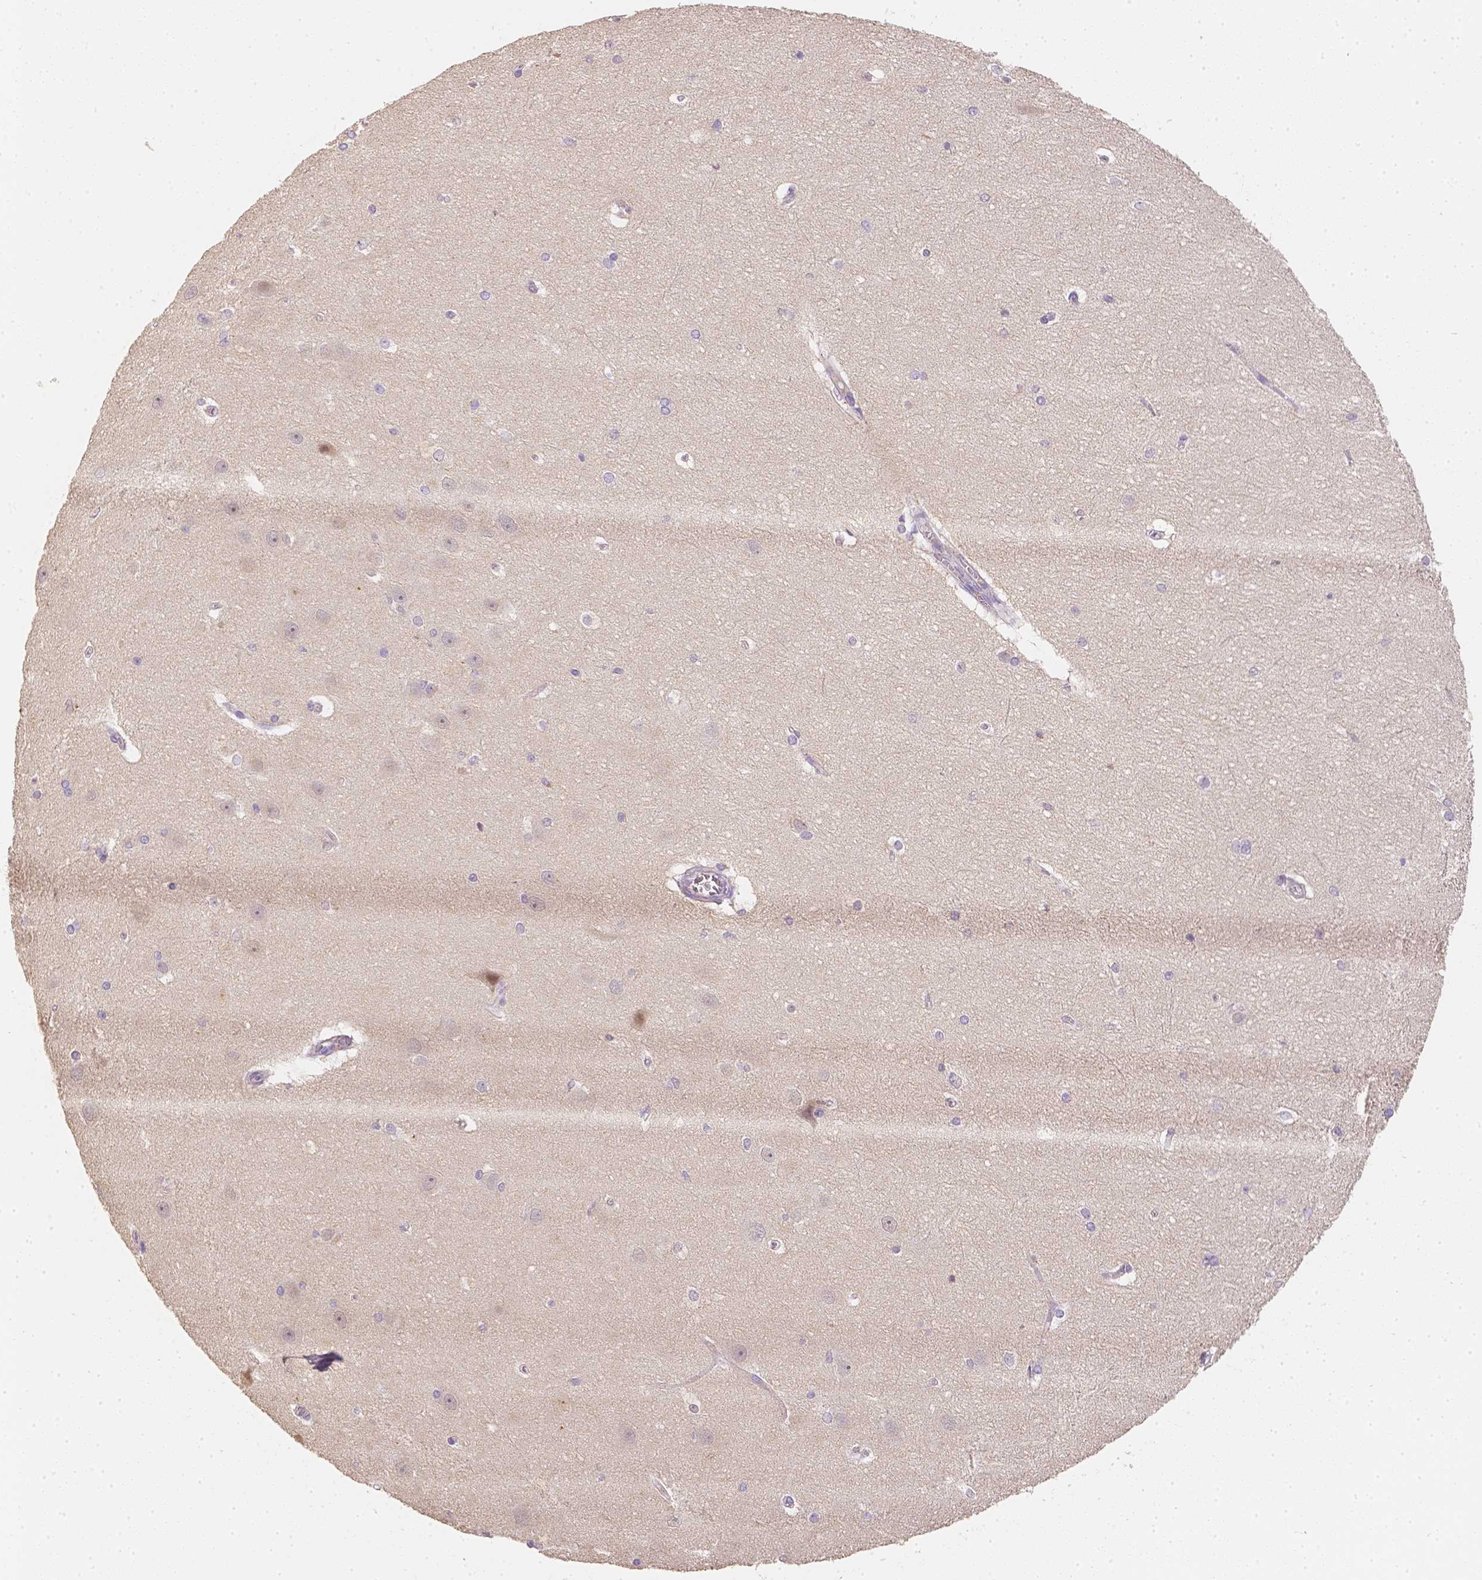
{"staining": {"intensity": "negative", "quantity": "none", "location": "none"}, "tissue": "hippocampus", "cell_type": "Glial cells", "image_type": "normal", "snomed": [{"axis": "morphology", "description": "Normal tissue, NOS"}, {"axis": "topography", "description": "Cerebral cortex"}, {"axis": "topography", "description": "Hippocampus"}], "caption": "Glial cells show no significant staining in normal hippocampus. The staining is performed using DAB (3,3'-diaminobenzidine) brown chromogen with nuclei counter-stained in using hematoxylin.", "gene": "C10orf67", "patient": {"sex": "female", "age": 19}}